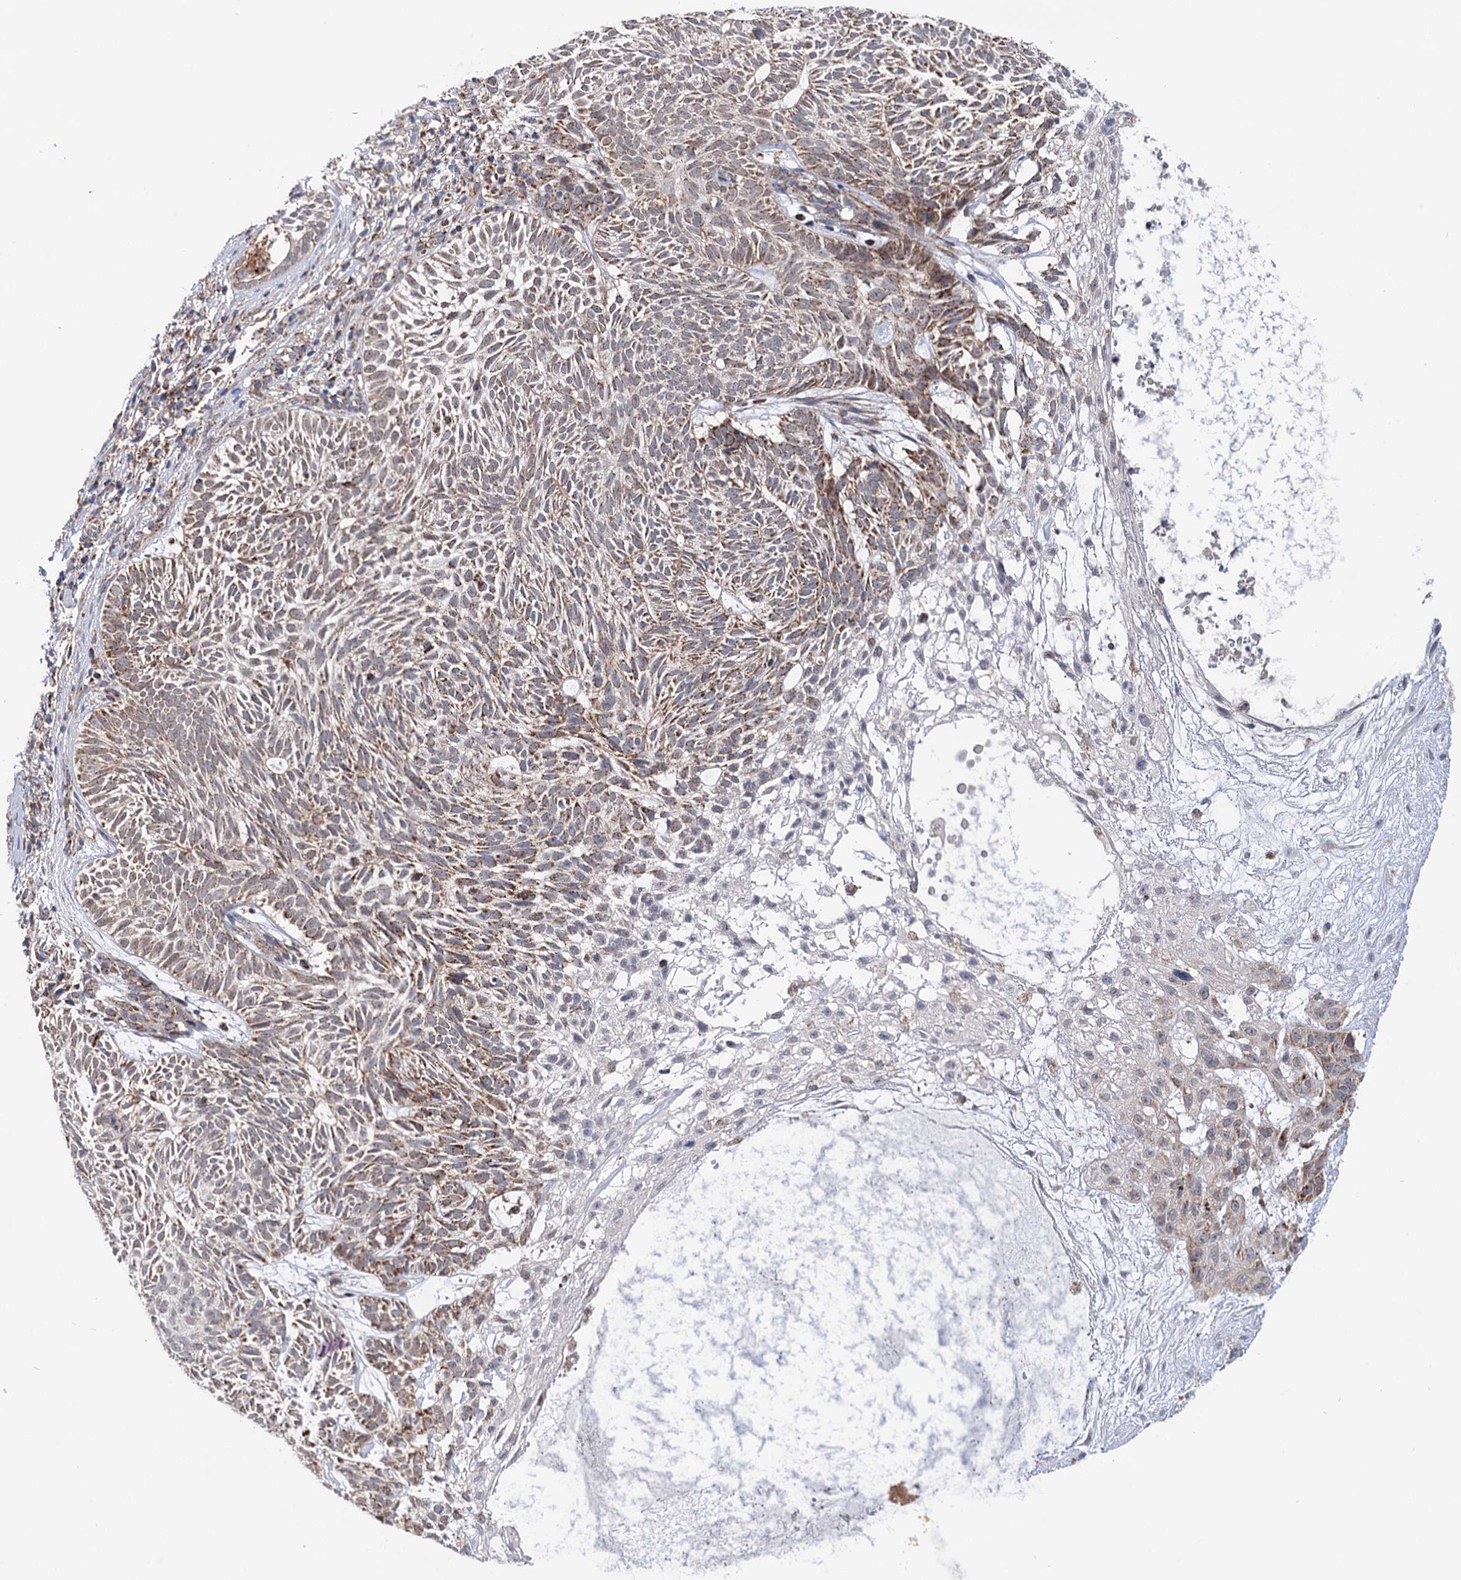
{"staining": {"intensity": "moderate", "quantity": ">75%", "location": "cytoplasmic/membranous"}, "tissue": "skin cancer", "cell_type": "Tumor cells", "image_type": "cancer", "snomed": [{"axis": "morphology", "description": "Basal cell carcinoma"}, {"axis": "topography", "description": "Skin"}], "caption": "Human skin basal cell carcinoma stained with a protein marker shows moderate staining in tumor cells.", "gene": "SUCLA2", "patient": {"sex": "male", "age": 75}}